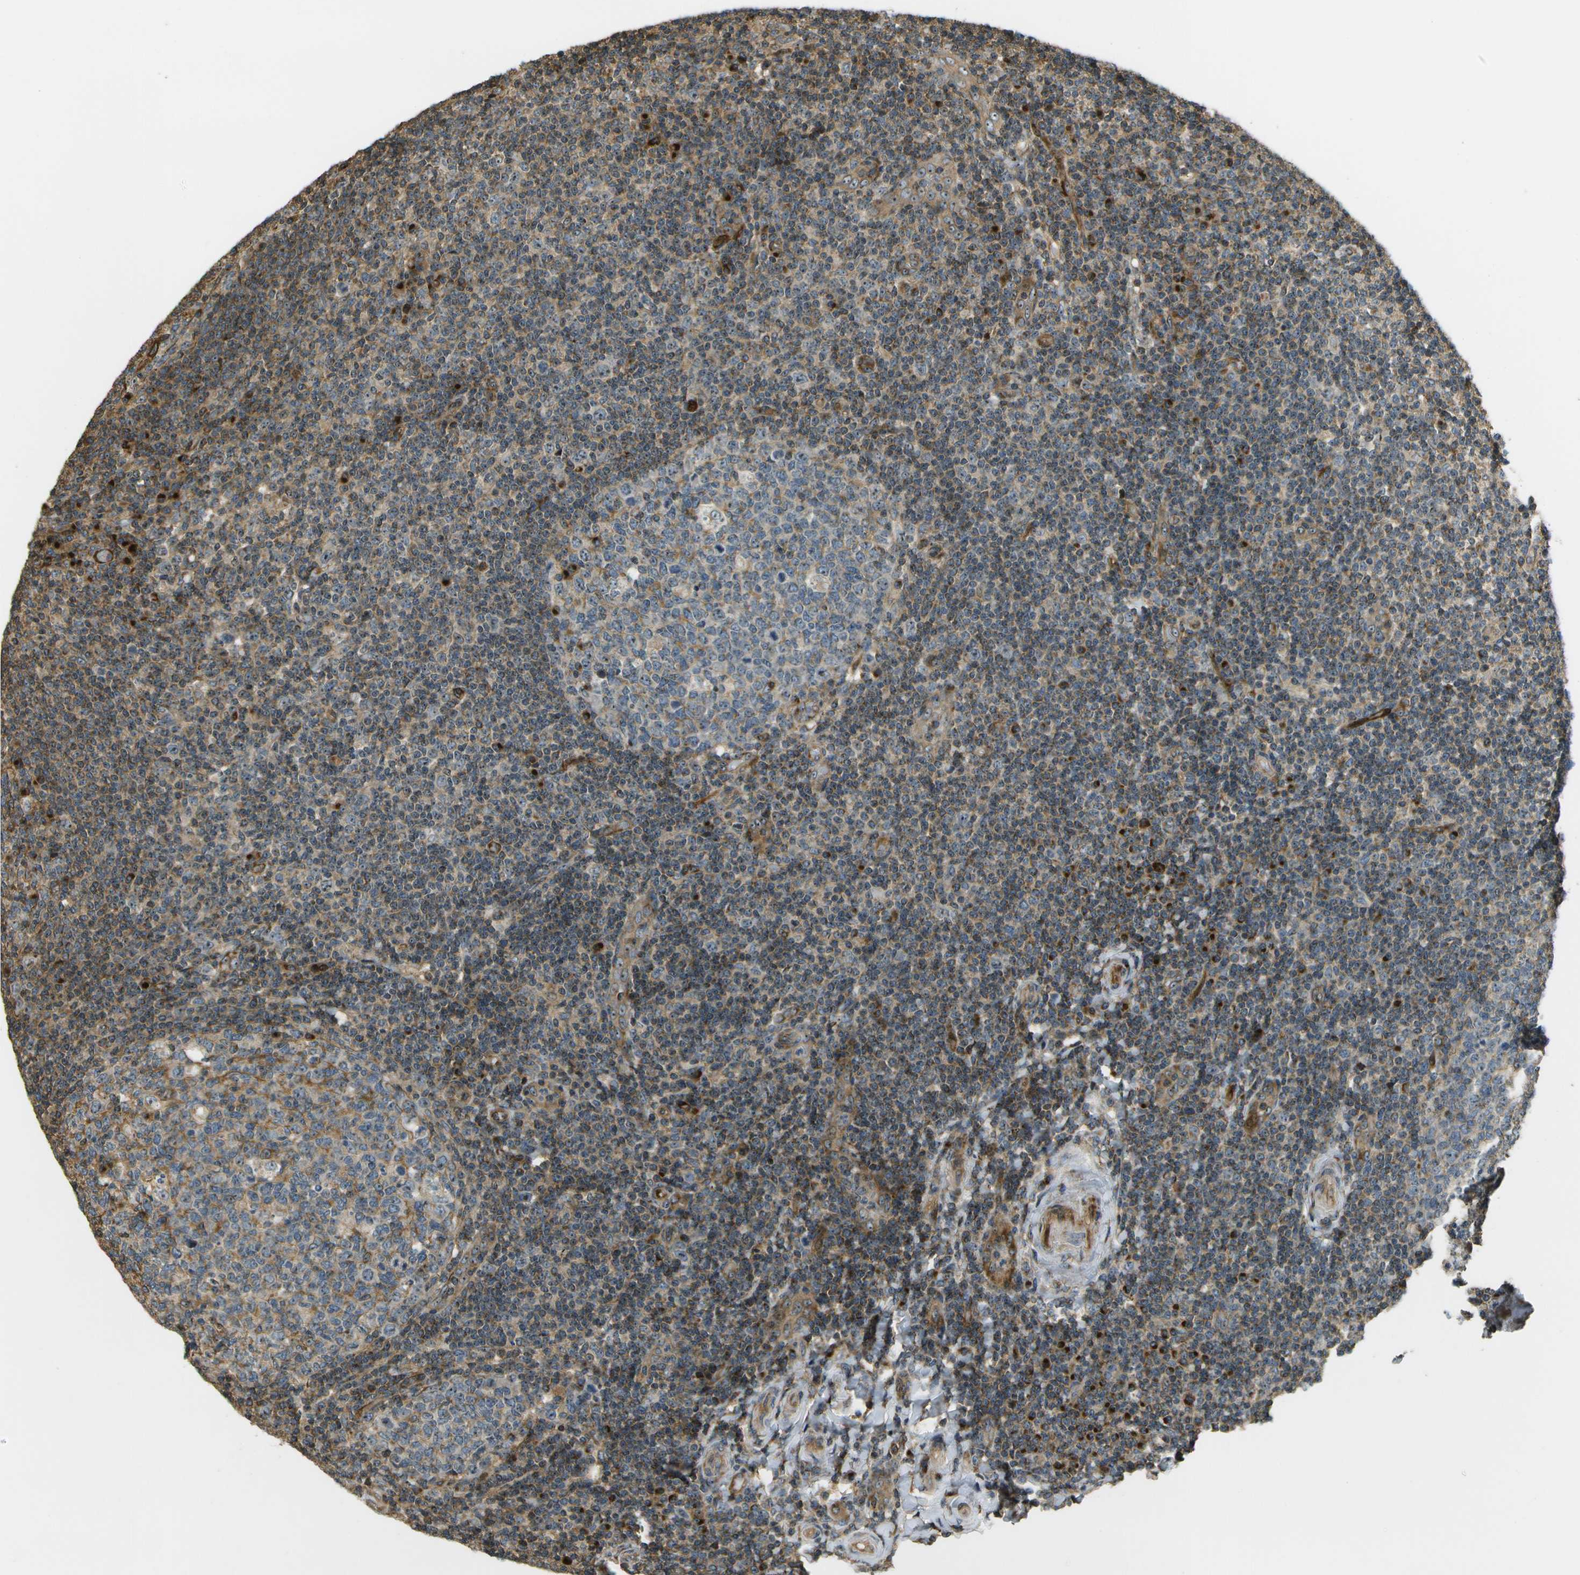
{"staining": {"intensity": "moderate", "quantity": "25%-75%", "location": "cytoplasmic/membranous"}, "tissue": "tonsil", "cell_type": "Germinal center cells", "image_type": "normal", "snomed": [{"axis": "morphology", "description": "Normal tissue, NOS"}, {"axis": "topography", "description": "Tonsil"}], "caption": "IHC (DAB (3,3'-diaminobenzidine)) staining of unremarkable human tonsil exhibits moderate cytoplasmic/membranous protein expression in approximately 25%-75% of germinal center cells.", "gene": "LRP12", "patient": {"sex": "female", "age": 19}}